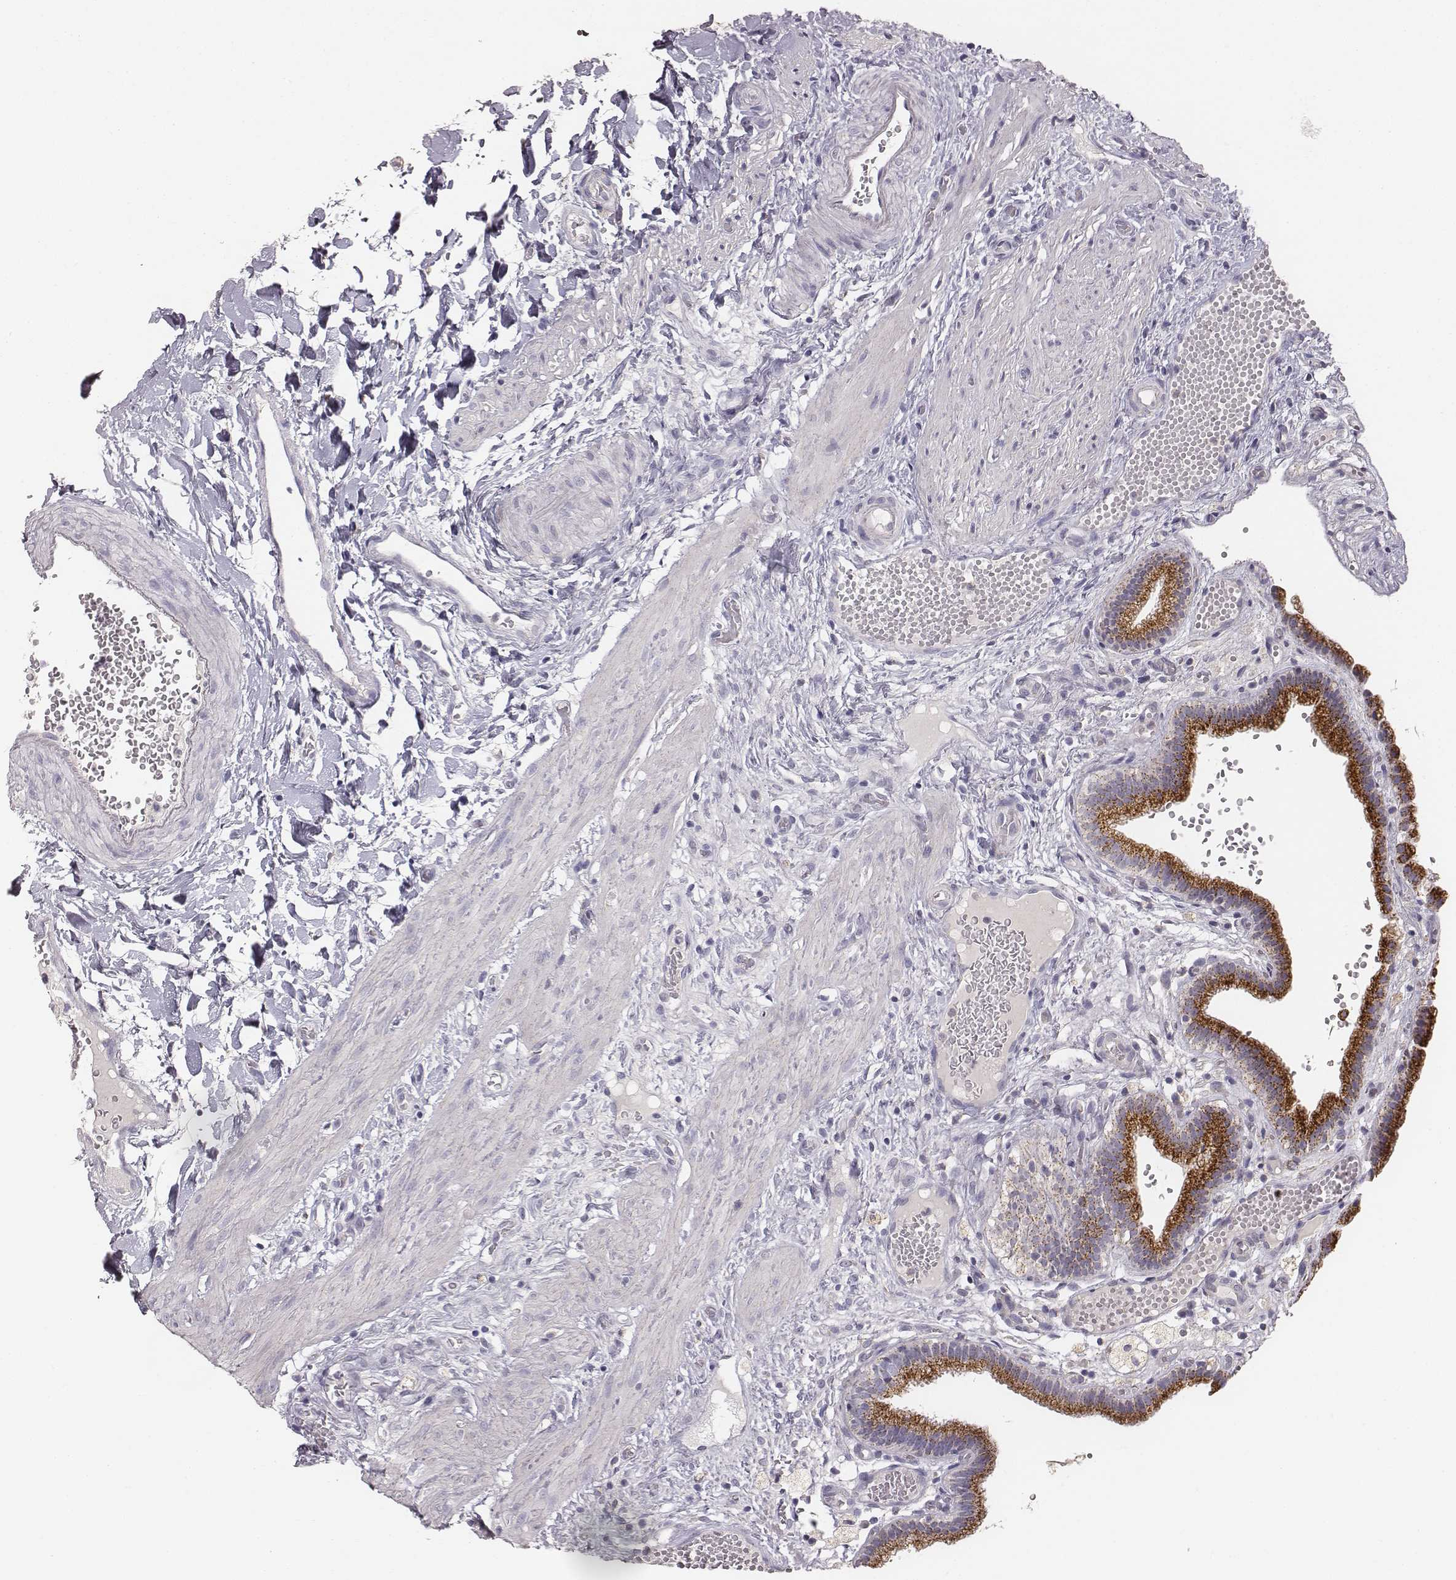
{"staining": {"intensity": "strong", "quantity": ">75%", "location": "cytoplasmic/membranous"}, "tissue": "gallbladder", "cell_type": "Glandular cells", "image_type": "normal", "snomed": [{"axis": "morphology", "description": "Normal tissue, NOS"}, {"axis": "topography", "description": "Gallbladder"}], "caption": "Glandular cells demonstrate high levels of strong cytoplasmic/membranous staining in approximately >75% of cells in unremarkable human gallbladder.", "gene": "ABCD3", "patient": {"sex": "female", "age": 24}}